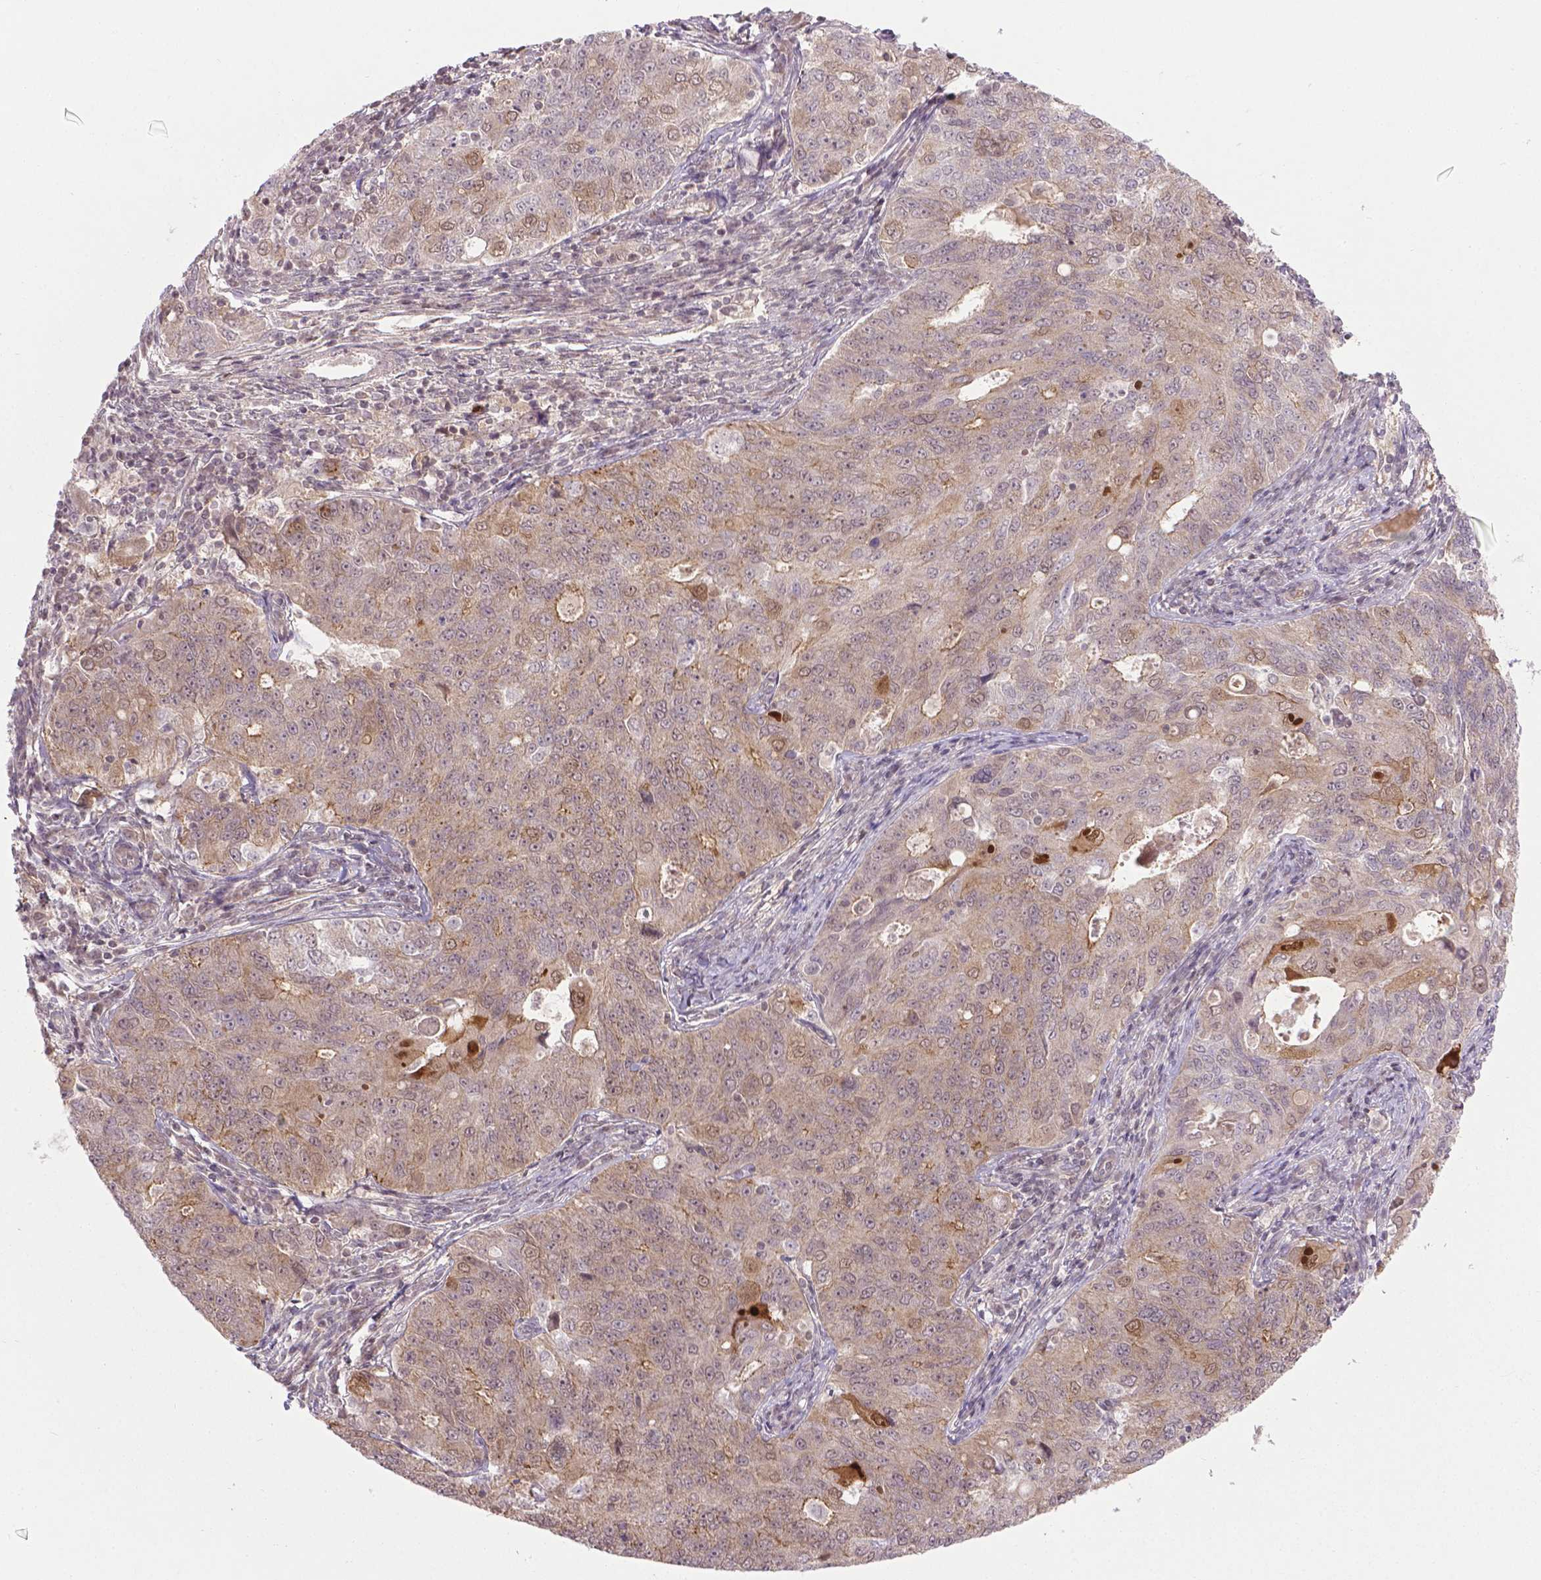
{"staining": {"intensity": "weak", "quantity": "<25%", "location": "nuclear"}, "tissue": "endometrial cancer", "cell_type": "Tumor cells", "image_type": "cancer", "snomed": [{"axis": "morphology", "description": "Adenocarcinoma, NOS"}, {"axis": "topography", "description": "Endometrium"}], "caption": "This is an IHC histopathology image of human endometrial adenocarcinoma. There is no staining in tumor cells.", "gene": "ANKRD54", "patient": {"sex": "female", "age": 43}}